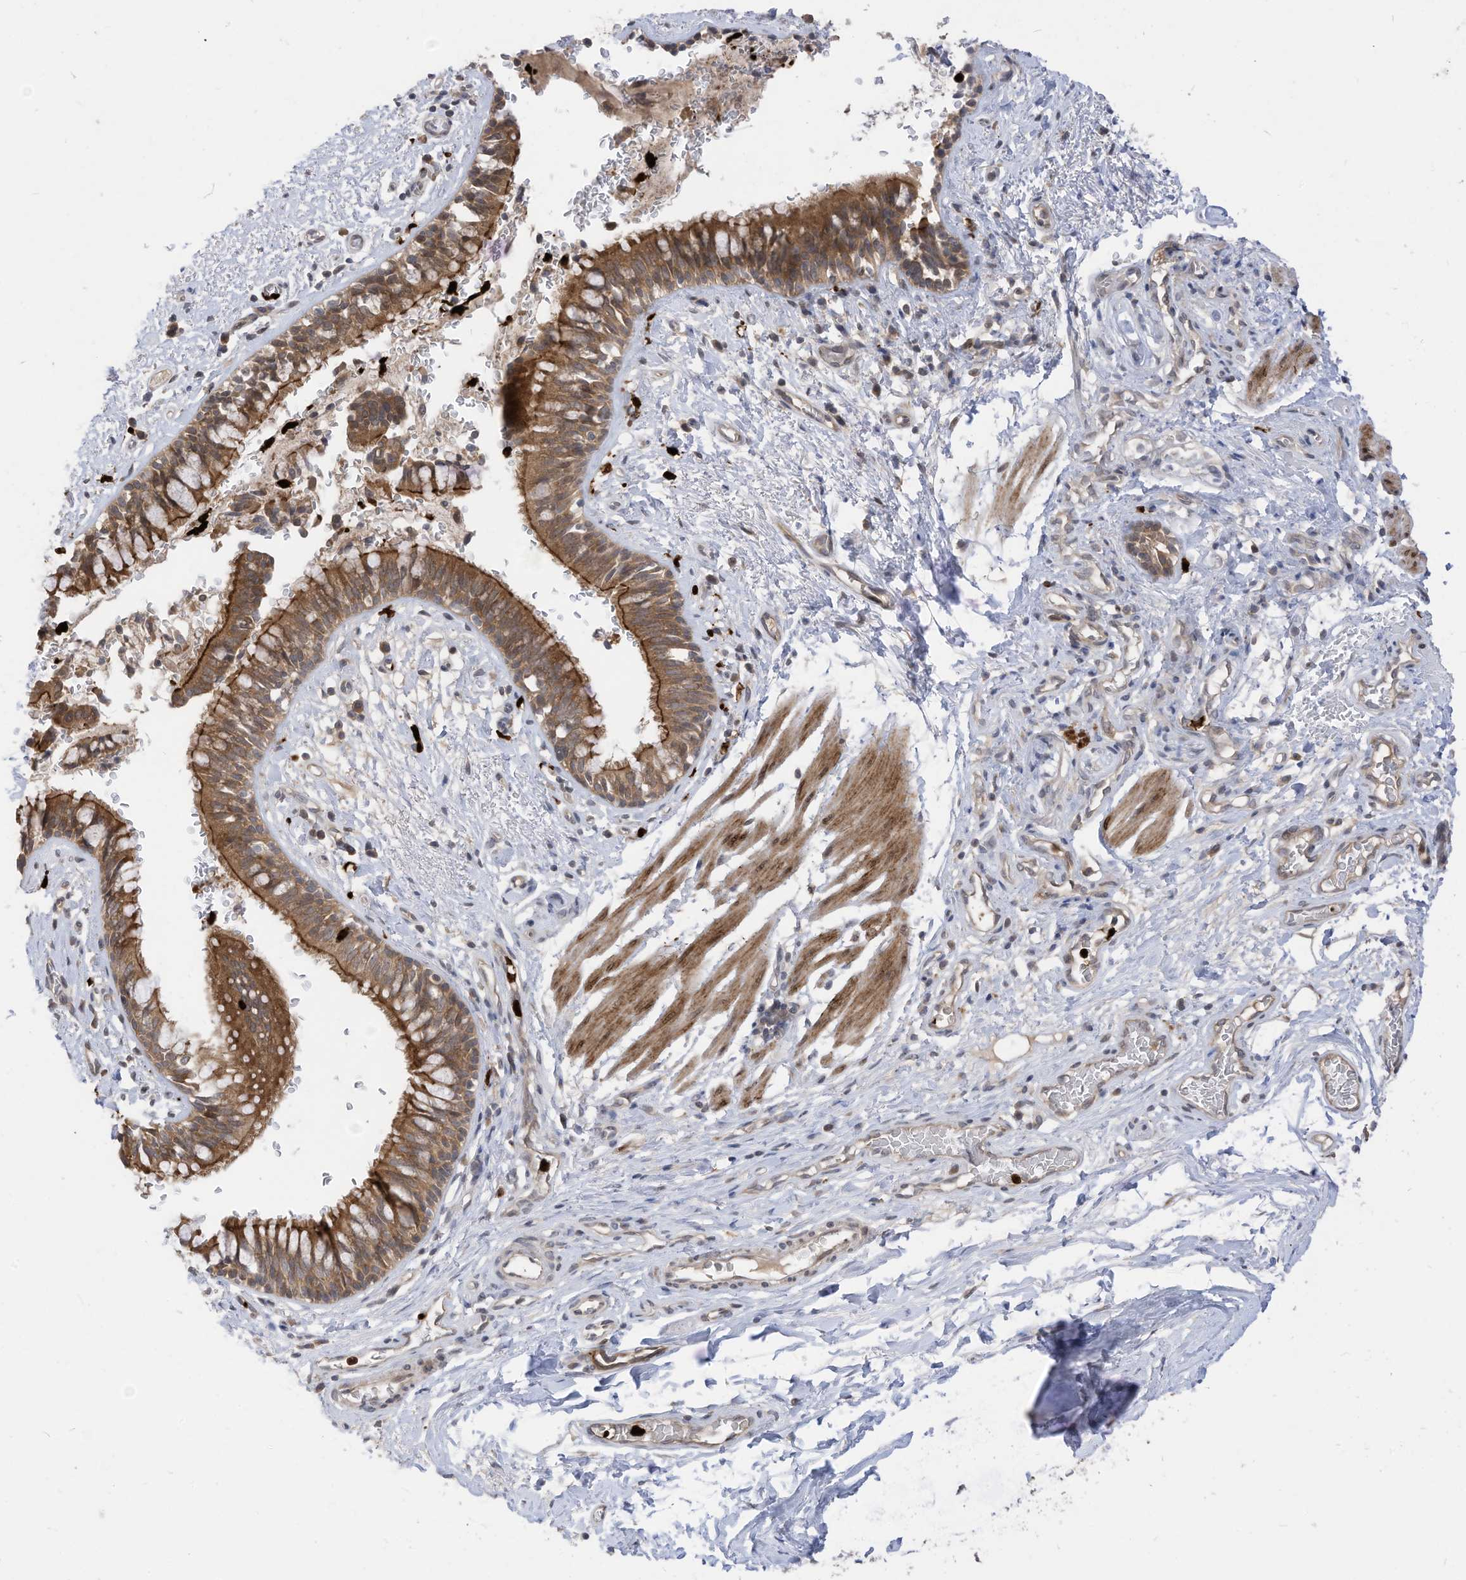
{"staining": {"intensity": "moderate", "quantity": ">75%", "location": "cytoplasmic/membranous"}, "tissue": "bronchus", "cell_type": "Respiratory epithelial cells", "image_type": "normal", "snomed": [{"axis": "morphology", "description": "Normal tissue, NOS"}, {"axis": "topography", "description": "Cartilage tissue"}, {"axis": "topography", "description": "Bronchus"}], "caption": "Approximately >75% of respiratory epithelial cells in benign human bronchus demonstrate moderate cytoplasmic/membranous protein staining as visualized by brown immunohistochemical staining.", "gene": "CNKSR1", "patient": {"sex": "female", "age": 36}}